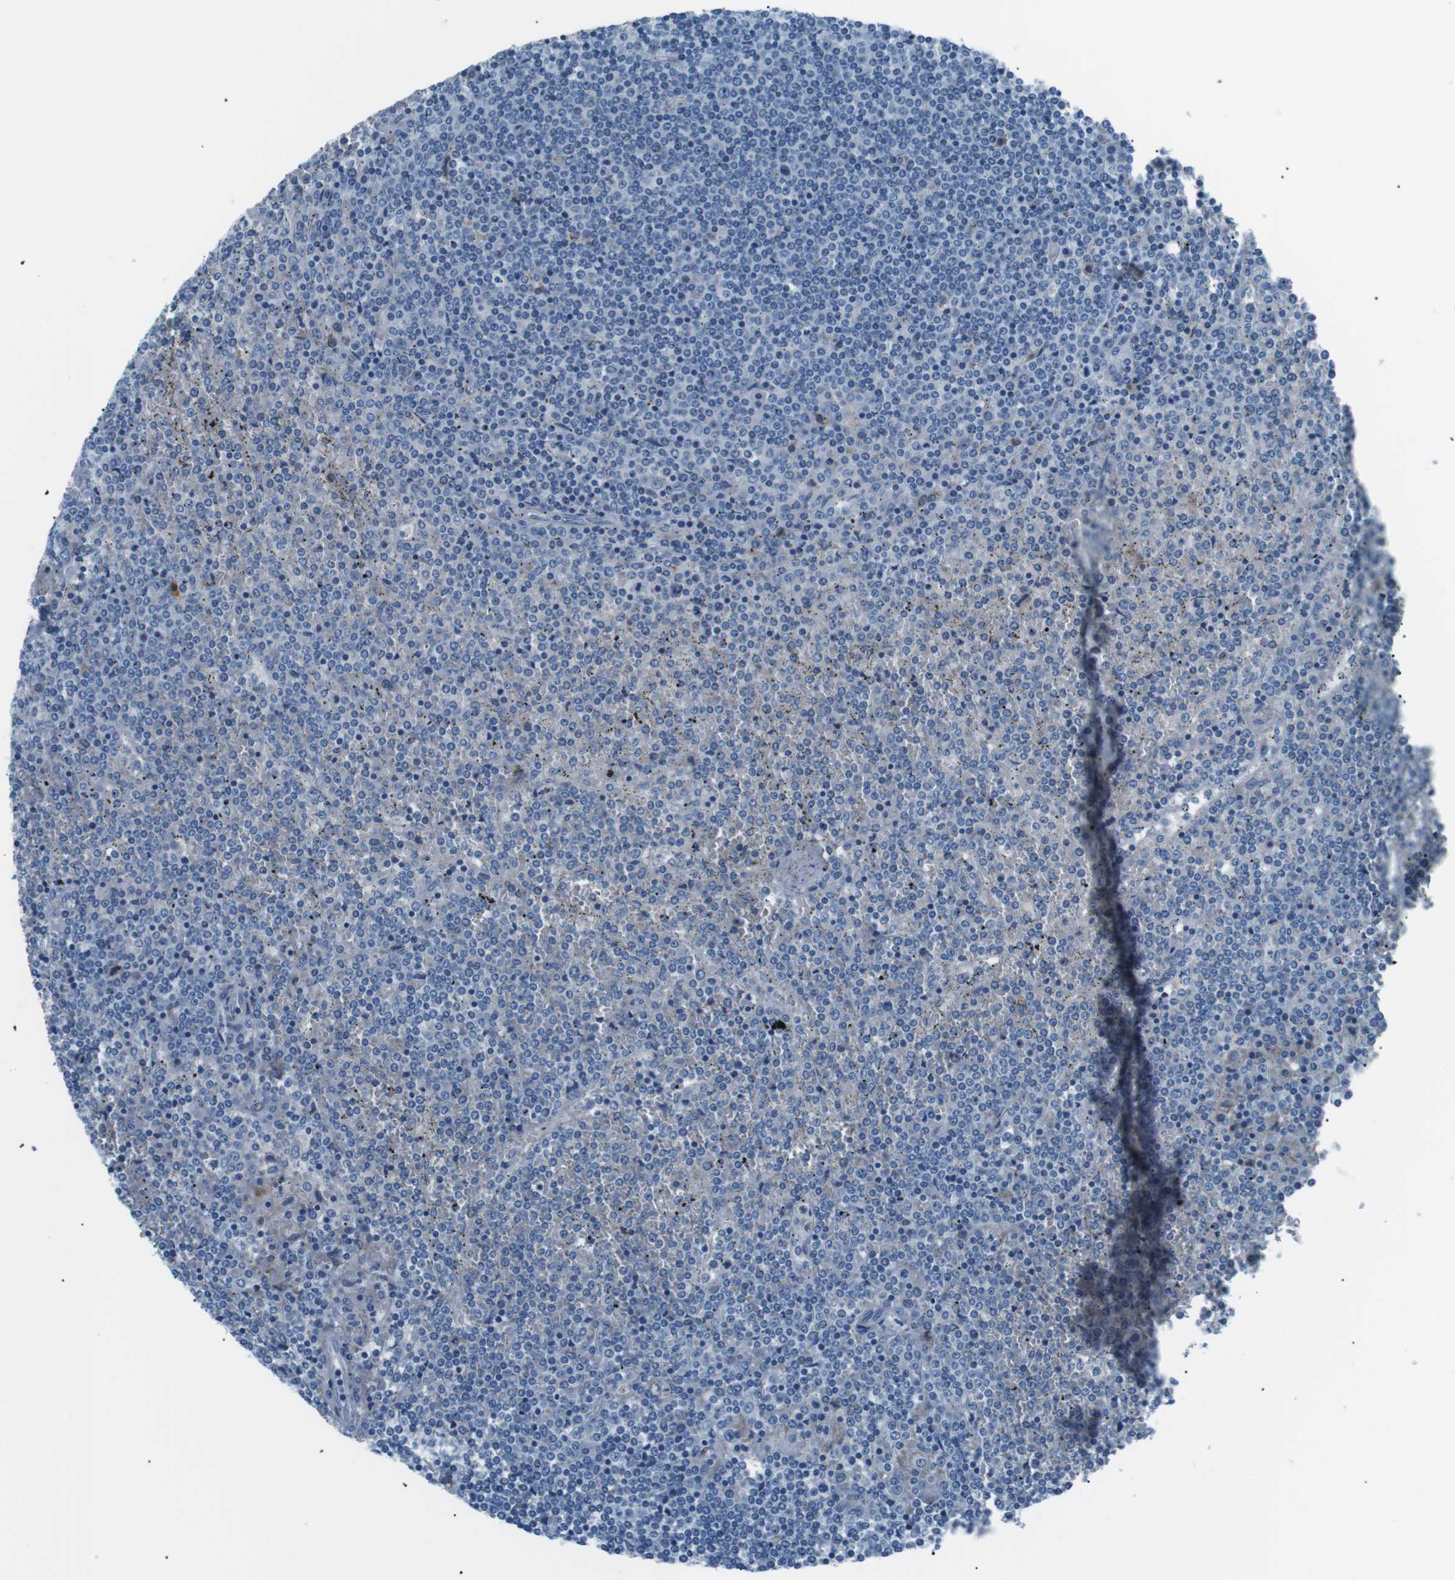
{"staining": {"intensity": "negative", "quantity": "none", "location": "none"}, "tissue": "lymphoma", "cell_type": "Tumor cells", "image_type": "cancer", "snomed": [{"axis": "morphology", "description": "Malignant lymphoma, non-Hodgkin's type, Low grade"}, {"axis": "topography", "description": "Spleen"}], "caption": "Protein analysis of lymphoma exhibits no significant positivity in tumor cells.", "gene": "CSF2RA", "patient": {"sex": "female", "age": 19}}